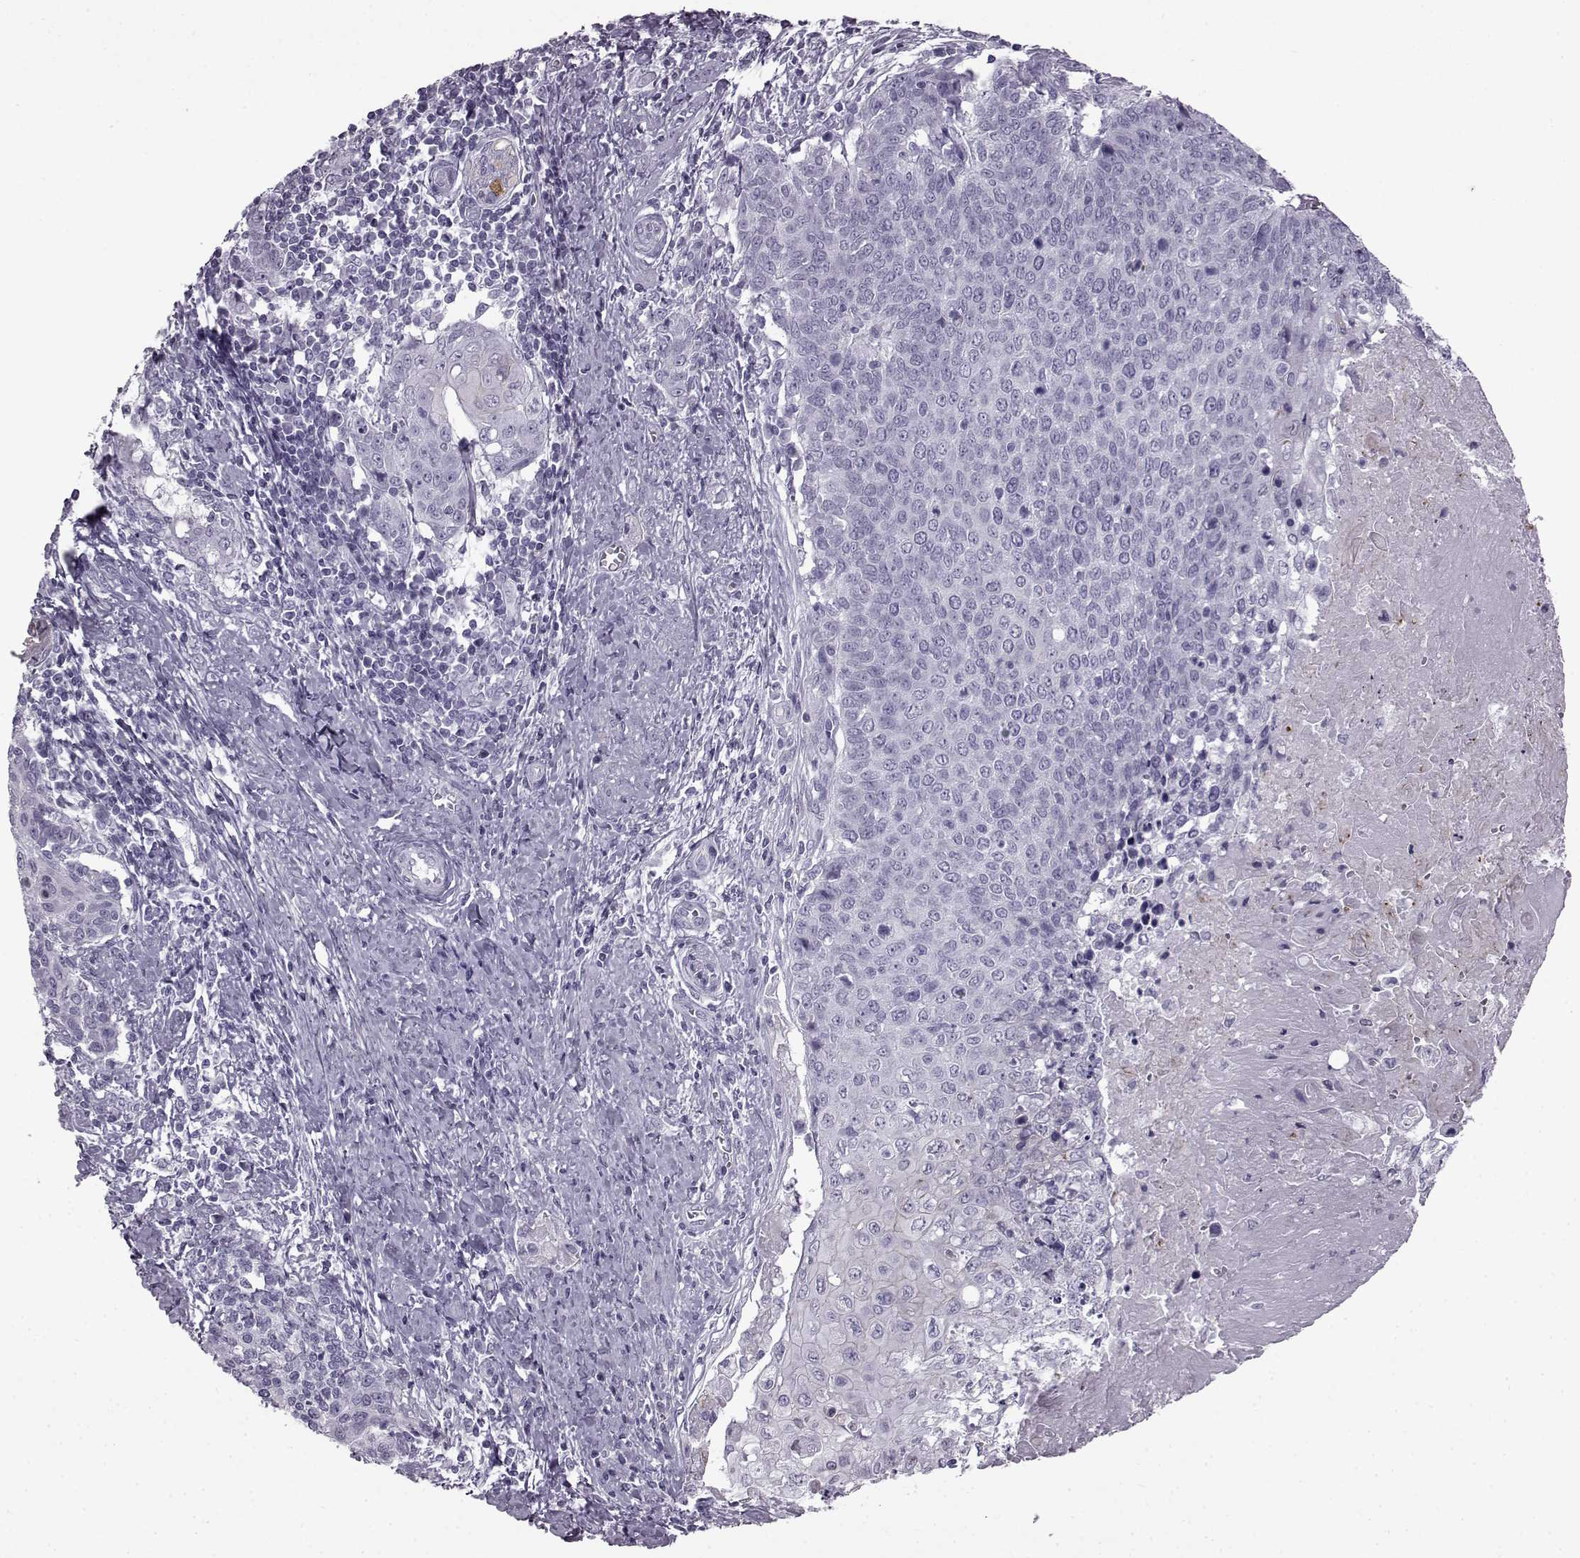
{"staining": {"intensity": "negative", "quantity": "none", "location": "none"}, "tissue": "cervical cancer", "cell_type": "Tumor cells", "image_type": "cancer", "snomed": [{"axis": "morphology", "description": "Squamous cell carcinoma, NOS"}, {"axis": "topography", "description": "Cervix"}], "caption": "Tumor cells are negative for protein expression in human cervical squamous cell carcinoma.", "gene": "SLC28A2", "patient": {"sex": "female", "age": 39}}